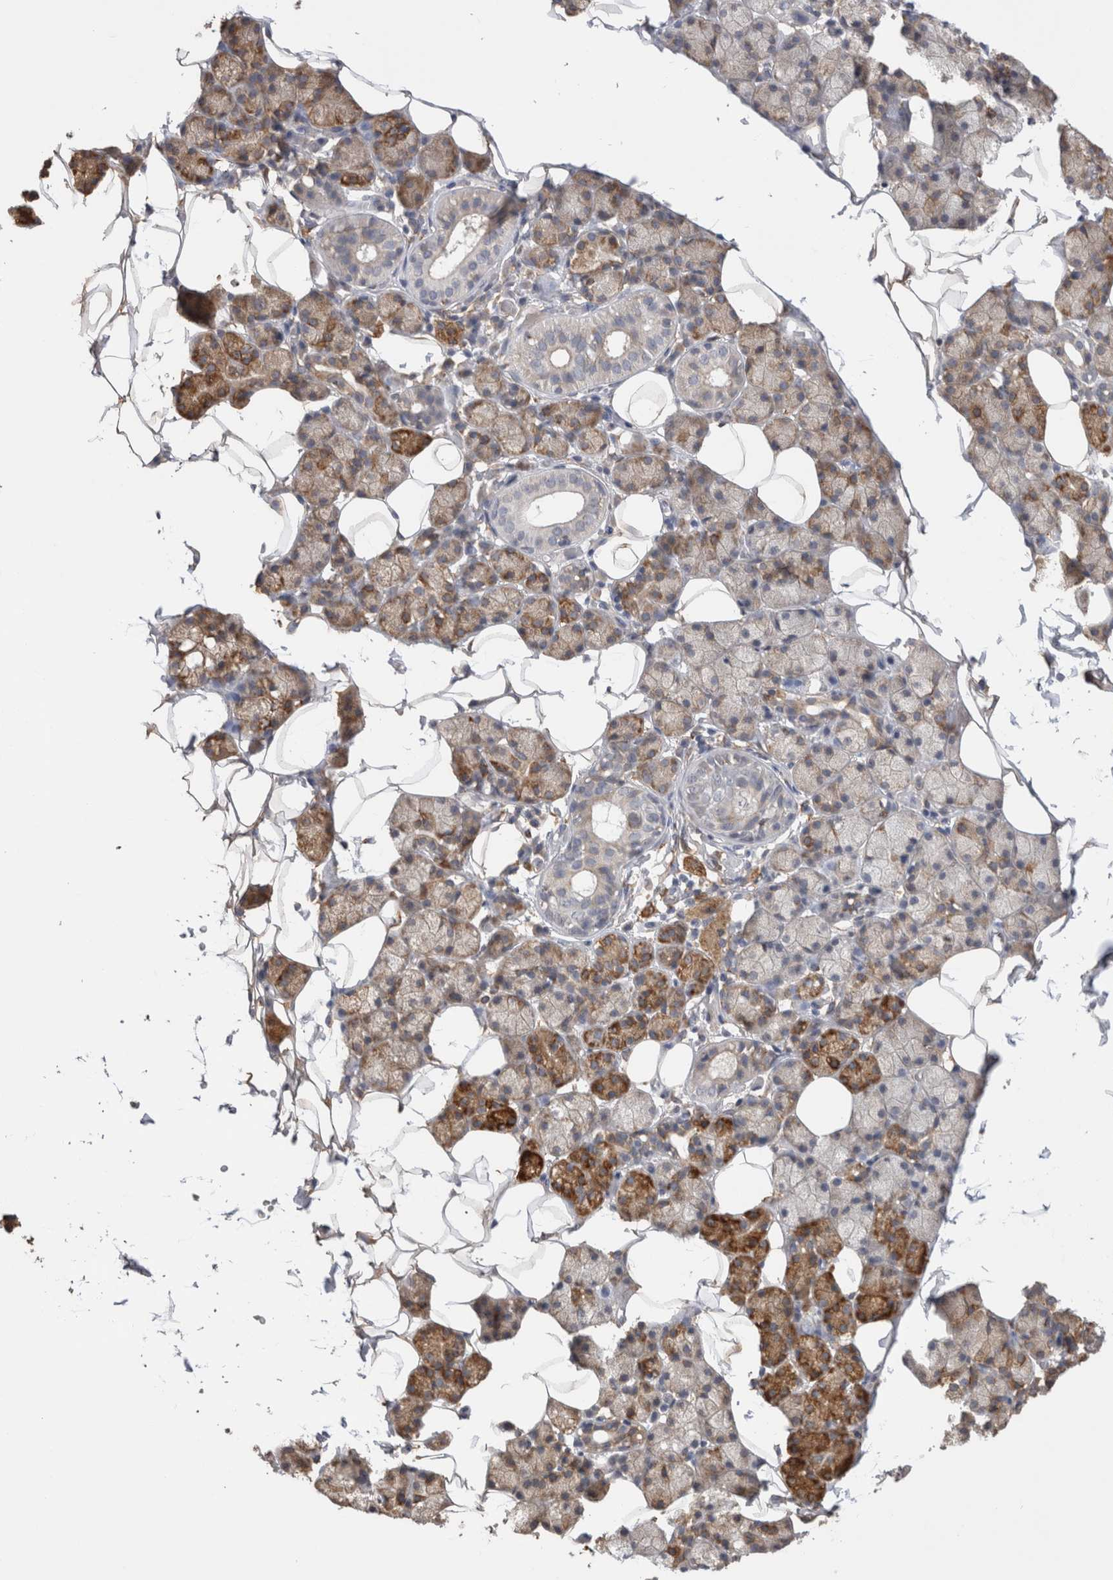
{"staining": {"intensity": "moderate", "quantity": "25%-75%", "location": "cytoplasmic/membranous"}, "tissue": "salivary gland", "cell_type": "Glandular cells", "image_type": "normal", "snomed": [{"axis": "morphology", "description": "Normal tissue, NOS"}, {"axis": "topography", "description": "Salivary gland"}], "caption": "Immunohistochemical staining of unremarkable human salivary gland reveals medium levels of moderate cytoplasmic/membranous expression in about 25%-75% of glandular cells.", "gene": "LRPAP1", "patient": {"sex": "female", "age": 33}}